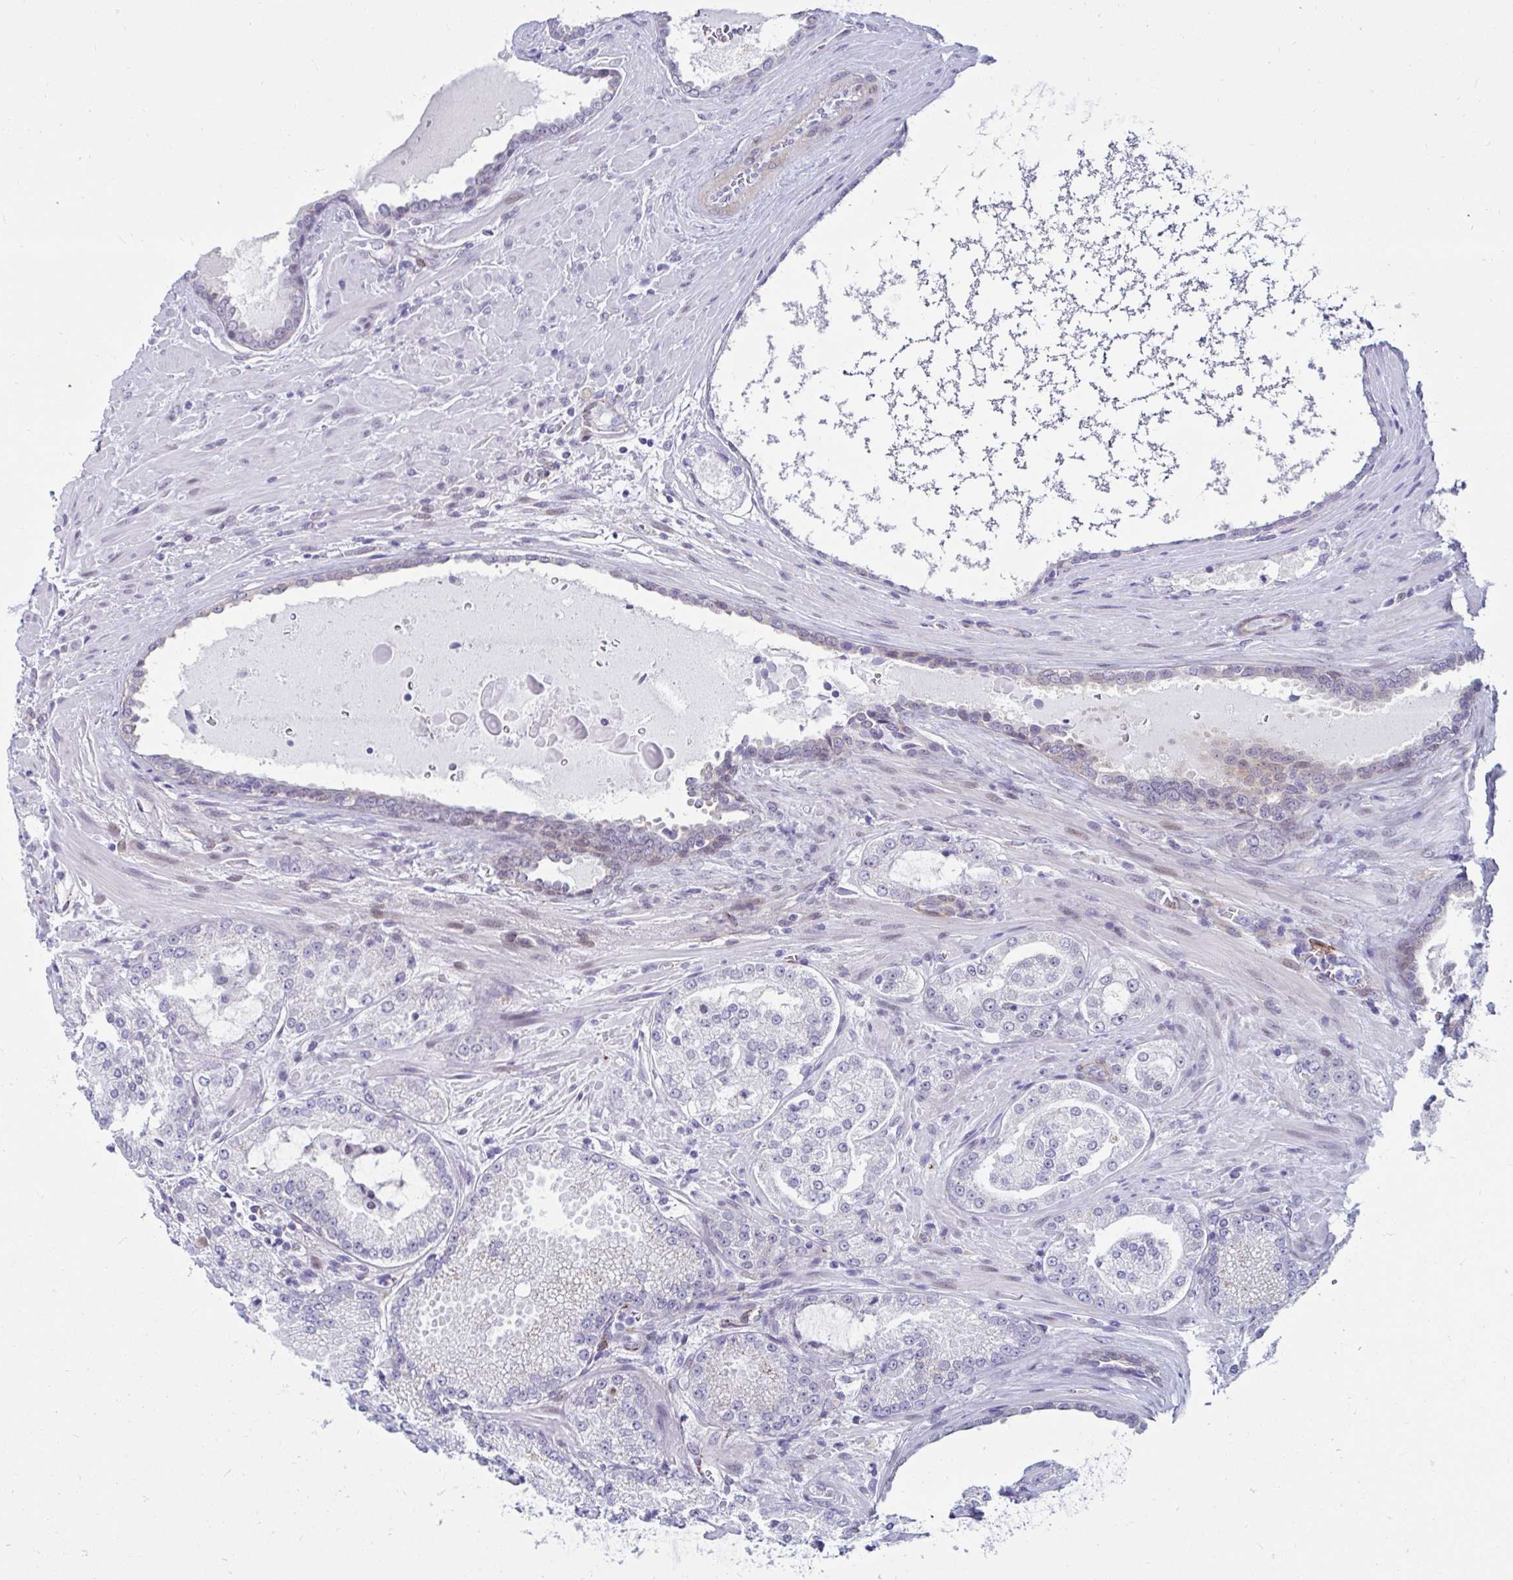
{"staining": {"intensity": "negative", "quantity": "none", "location": "none"}, "tissue": "prostate cancer", "cell_type": "Tumor cells", "image_type": "cancer", "snomed": [{"axis": "morphology", "description": "Adenocarcinoma, High grade"}, {"axis": "topography", "description": "Prostate"}], "caption": "This is a micrograph of immunohistochemistry staining of prostate cancer (high-grade adenocarcinoma), which shows no positivity in tumor cells.", "gene": "ANKRD62", "patient": {"sex": "male", "age": 73}}